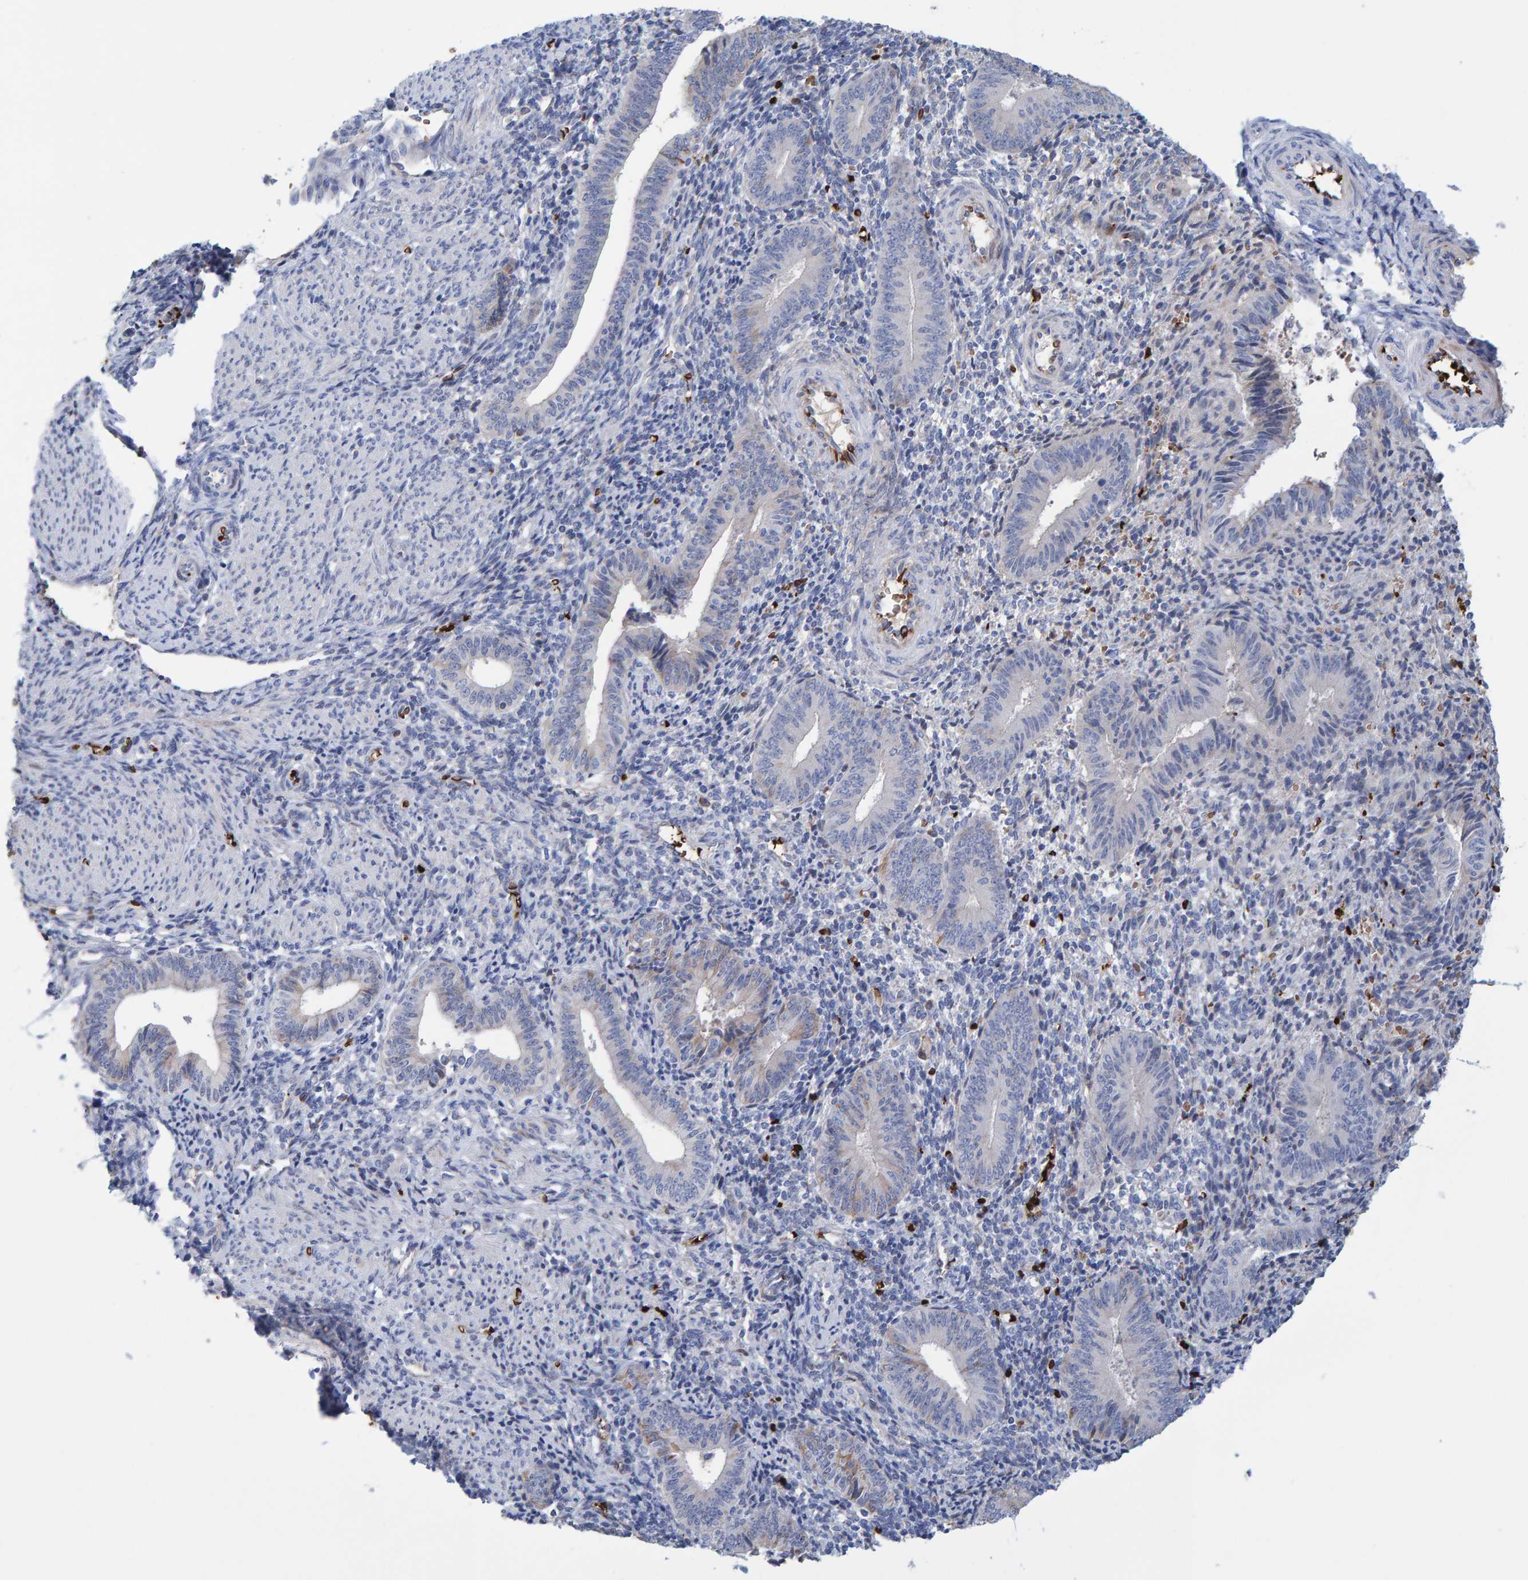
{"staining": {"intensity": "negative", "quantity": "none", "location": "none"}, "tissue": "endometrium", "cell_type": "Cells in endometrial stroma", "image_type": "normal", "snomed": [{"axis": "morphology", "description": "Normal tissue, NOS"}, {"axis": "topography", "description": "Uterus"}, {"axis": "topography", "description": "Endometrium"}], "caption": "Cells in endometrial stroma show no significant expression in normal endometrium. Nuclei are stained in blue.", "gene": "VPS9D1", "patient": {"sex": "female", "age": 33}}